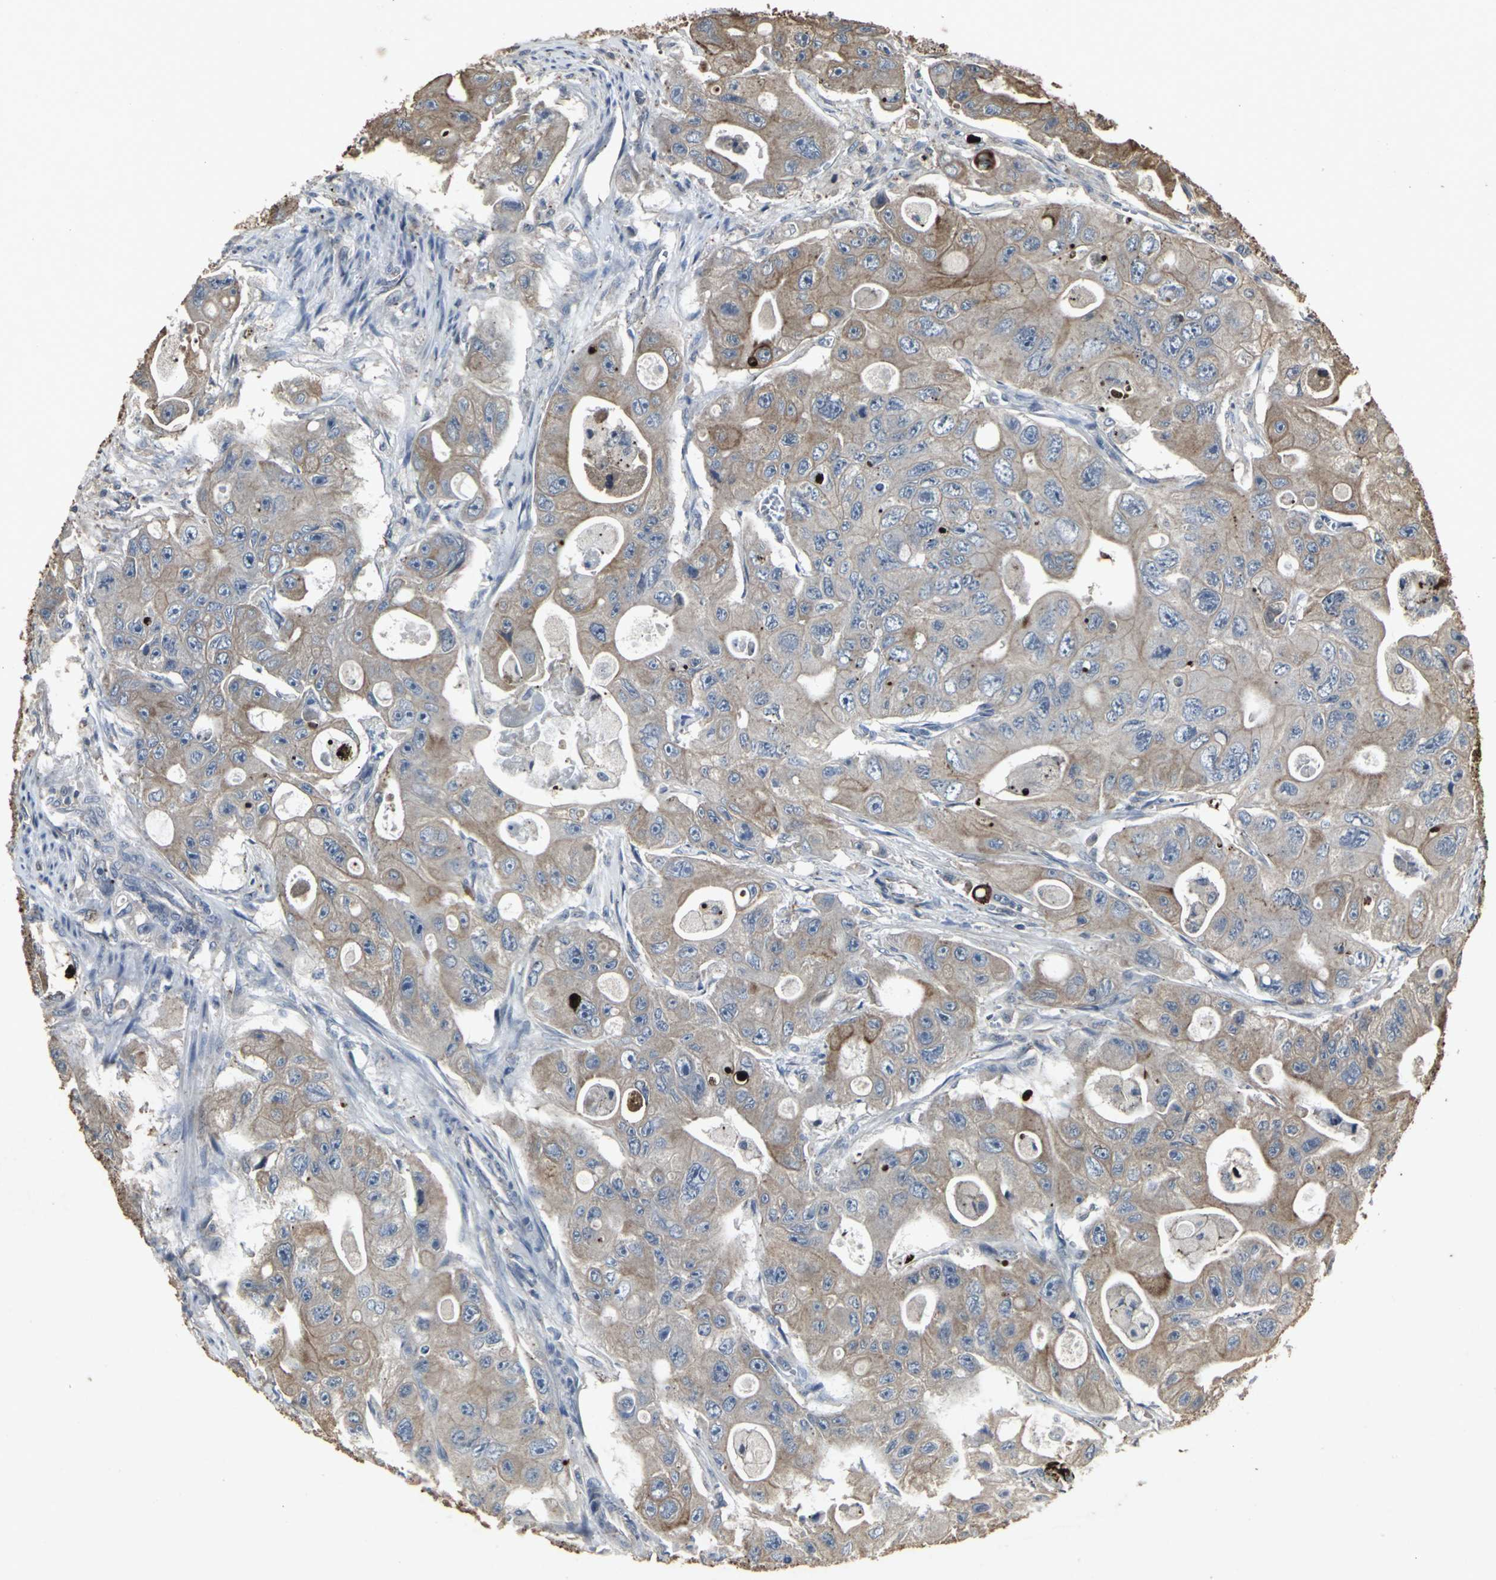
{"staining": {"intensity": "weak", "quantity": ">75%", "location": "cytoplasmic/membranous"}, "tissue": "colorectal cancer", "cell_type": "Tumor cells", "image_type": "cancer", "snomed": [{"axis": "morphology", "description": "Adenocarcinoma, NOS"}, {"axis": "topography", "description": "Colon"}], "caption": "Immunohistochemistry (IHC) of colorectal adenocarcinoma shows low levels of weak cytoplasmic/membranous staining in about >75% of tumor cells.", "gene": "CCR9", "patient": {"sex": "female", "age": 46}}